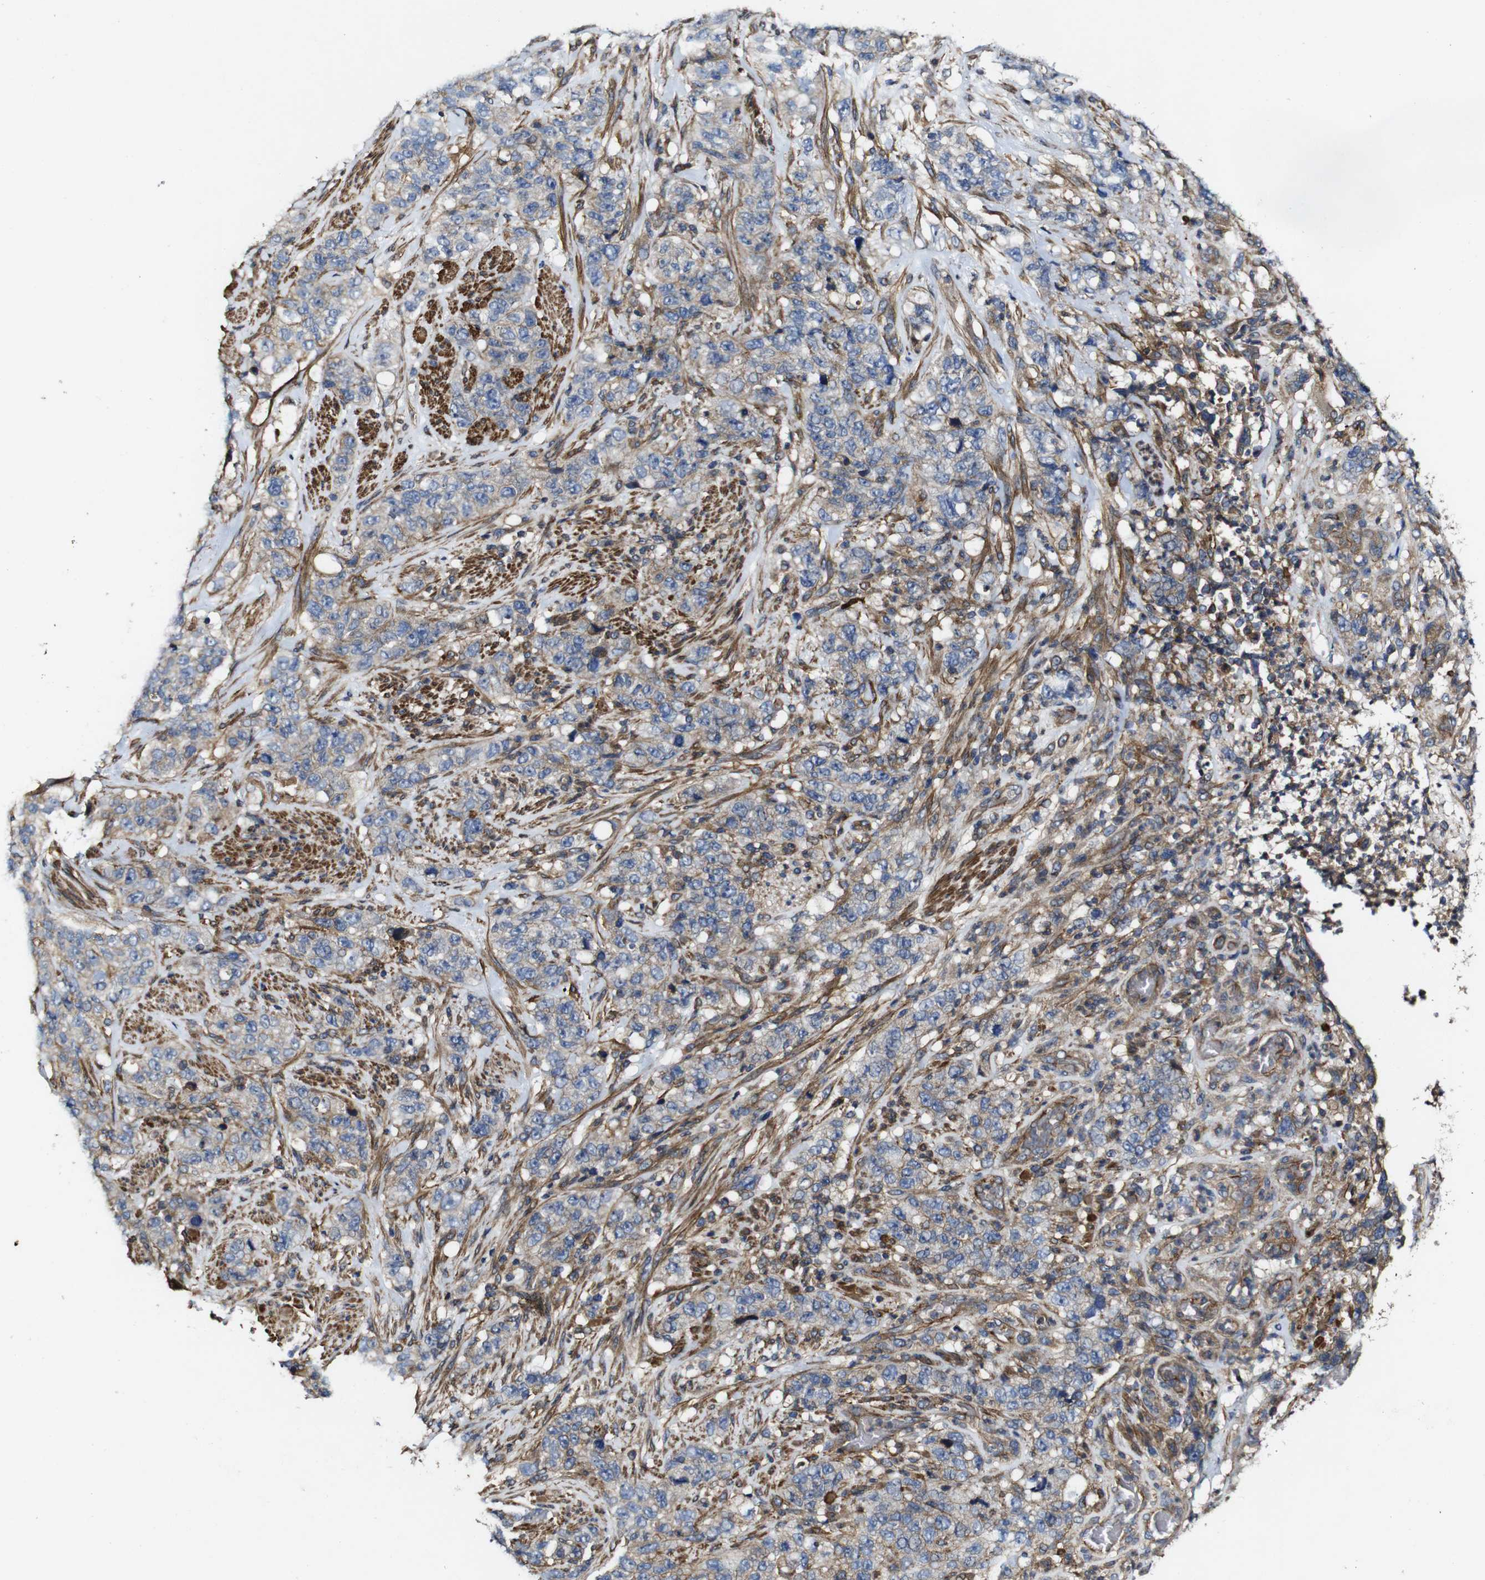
{"staining": {"intensity": "weak", "quantity": ">75%", "location": "cytoplasmic/membranous"}, "tissue": "stomach cancer", "cell_type": "Tumor cells", "image_type": "cancer", "snomed": [{"axis": "morphology", "description": "Adenocarcinoma, NOS"}, {"axis": "topography", "description": "Stomach"}], "caption": "Weak cytoplasmic/membranous protein expression is appreciated in about >75% of tumor cells in stomach cancer. (Brightfield microscopy of DAB IHC at high magnification).", "gene": "GSDME", "patient": {"sex": "male", "age": 48}}